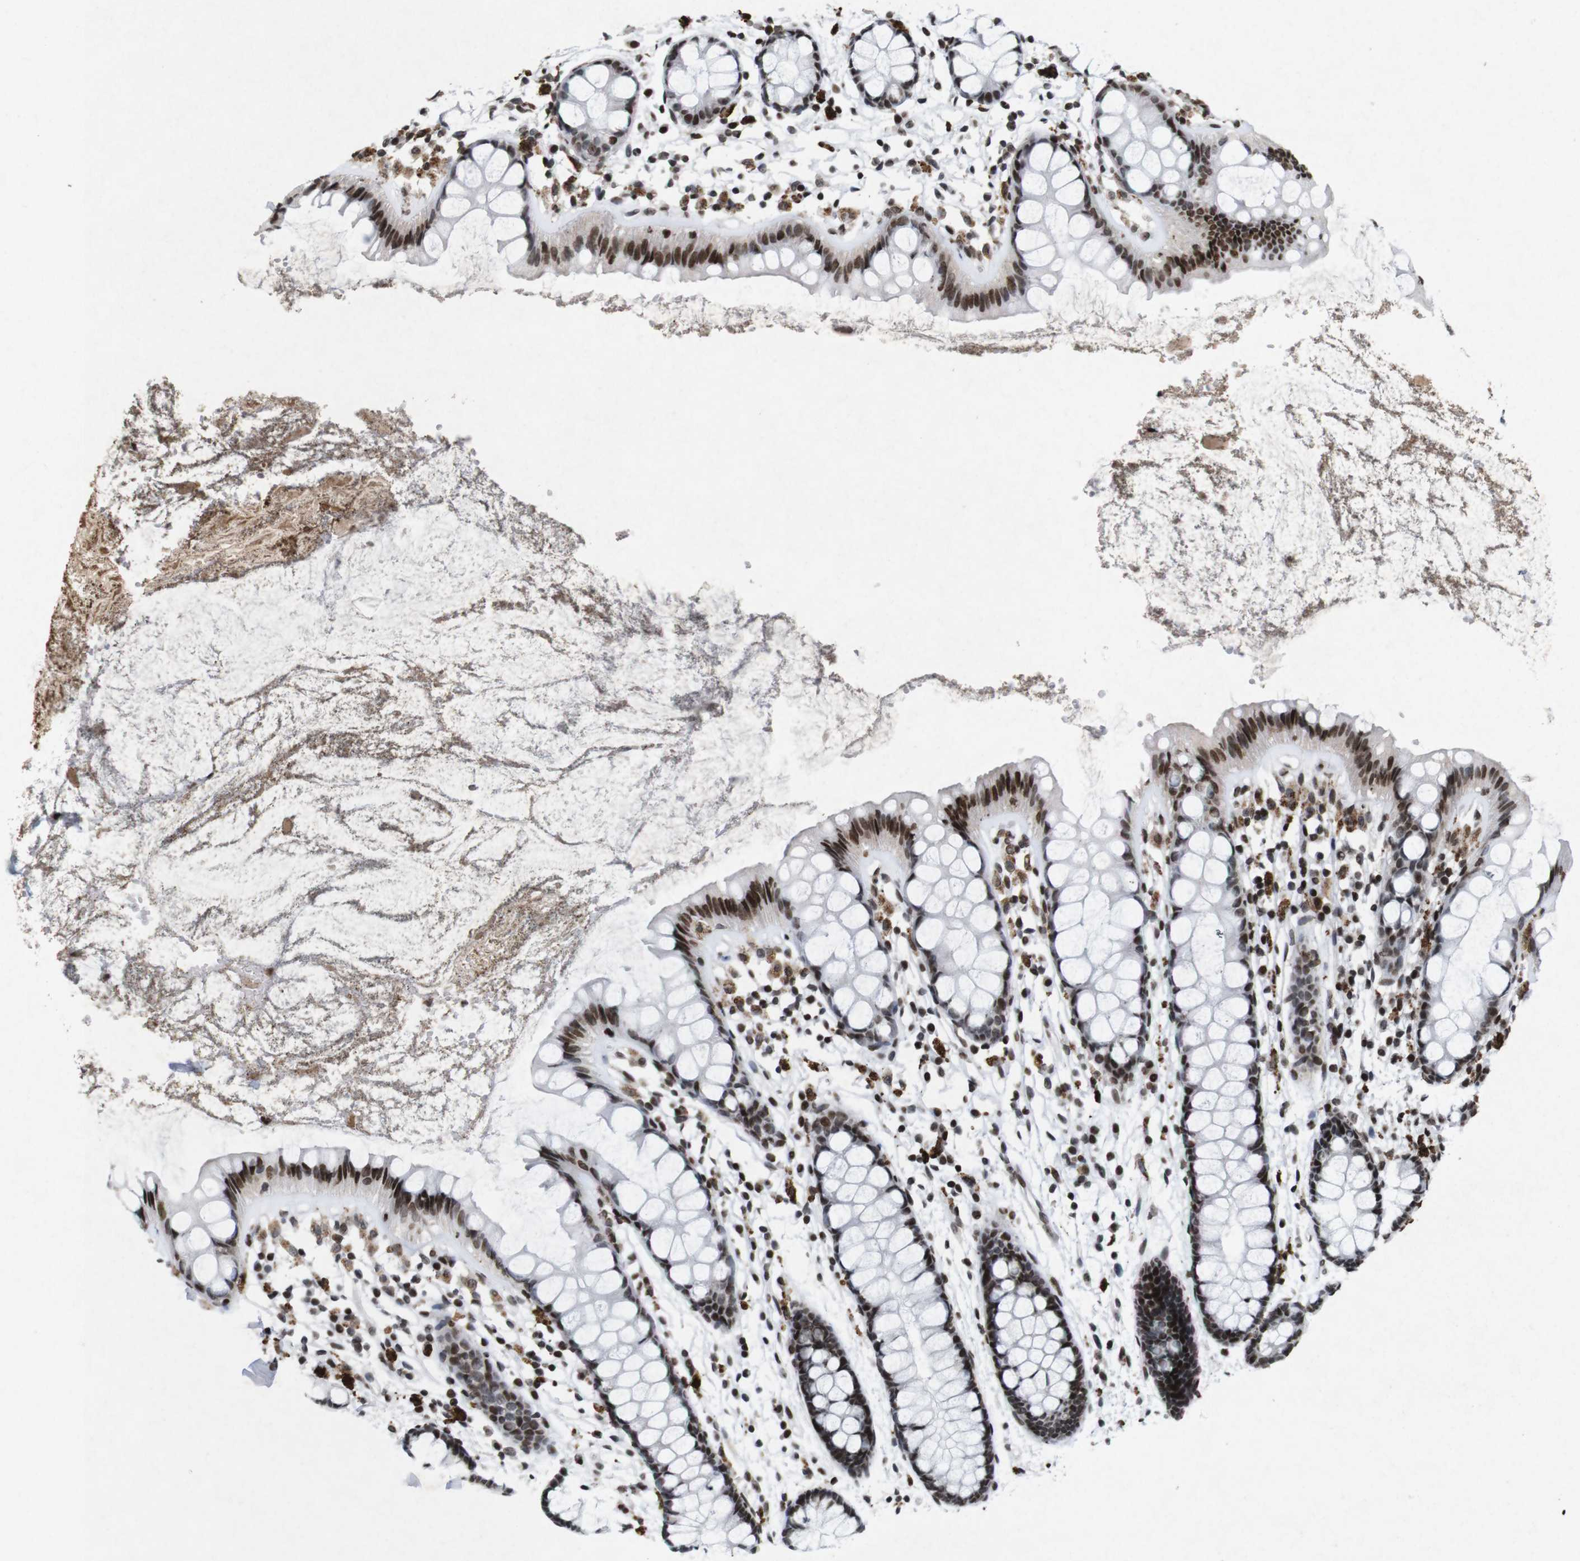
{"staining": {"intensity": "strong", "quantity": ">75%", "location": "nuclear"}, "tissue": "rectum", "cell_type": "Glandular cells", "image_type": "normal", "snomed": [{"axis": "morphology", "description": "Normal tissue, NOS"}, {"axis": "topography", "description": "Rectum"}], "caption": "Immunohistochemistry photomicrograph of unremarkable rectum stained for a protein (brown), which demonstrates high levels of strong nuclear expression in approximately >75% of glandular cells.", "gene": "MAGEH1", "patient": {"sex": "female", "age": 66}}